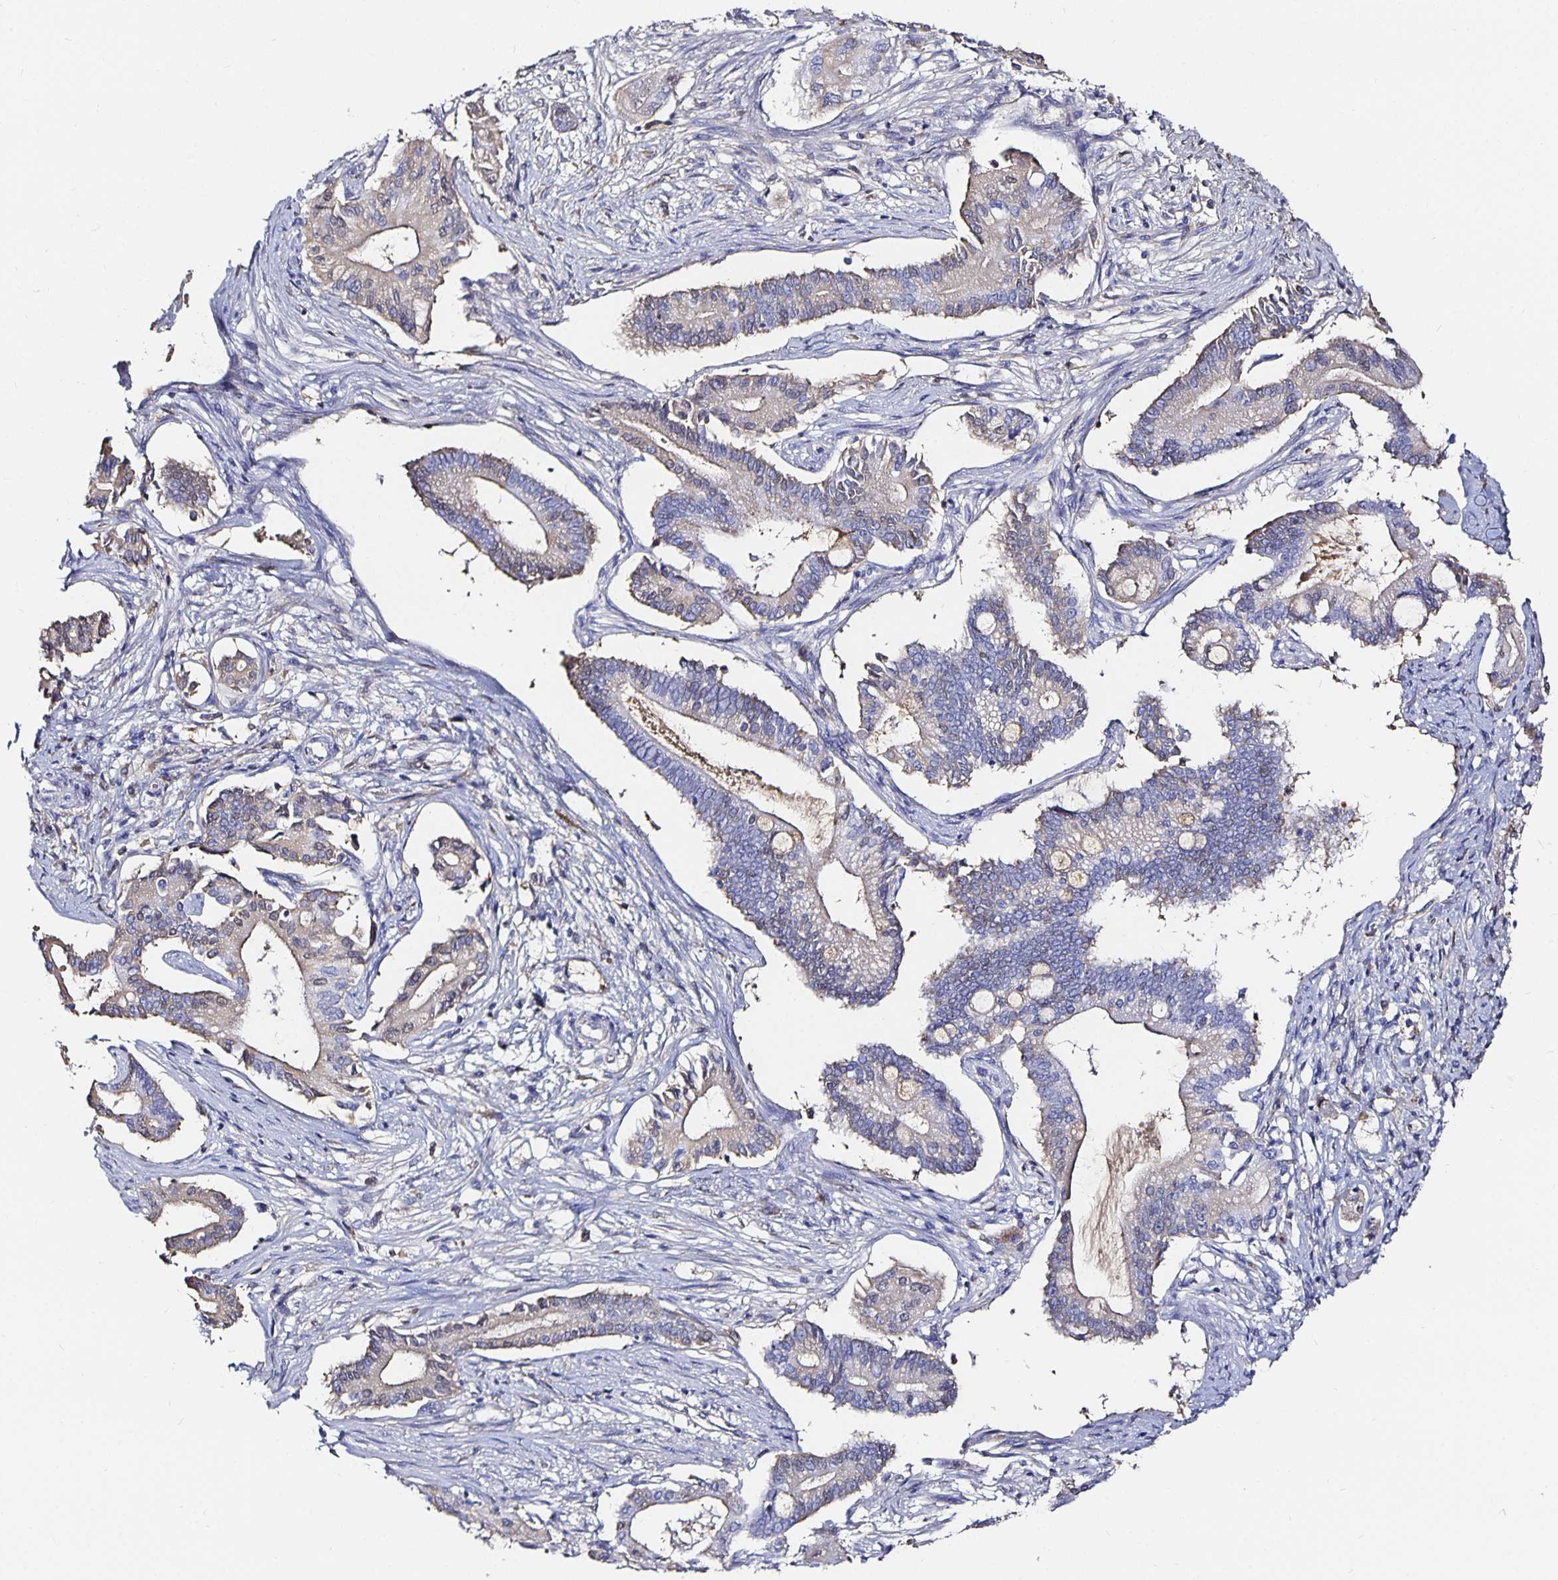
{"staining": {"intensity": "negative", "quantity": "none", "location": "none"}, "tissue": "pancreatic cancer", "cell_type": "Tumor cells", "image_type": "cancer", "snomed": [{"axis": "morphology", "description": "Adenocarcinoma, NOS"}, {"axis": "topography", "description": "Pancreas"}], "caption": "This histopathology image is of pancreatic cancer stained with IHC to label a protein in brown with the nuclei are counter-stained blue. There is no staining in tumor cells.", "gene": "TTR", "patient": {"sex": "female", "age": 68}}